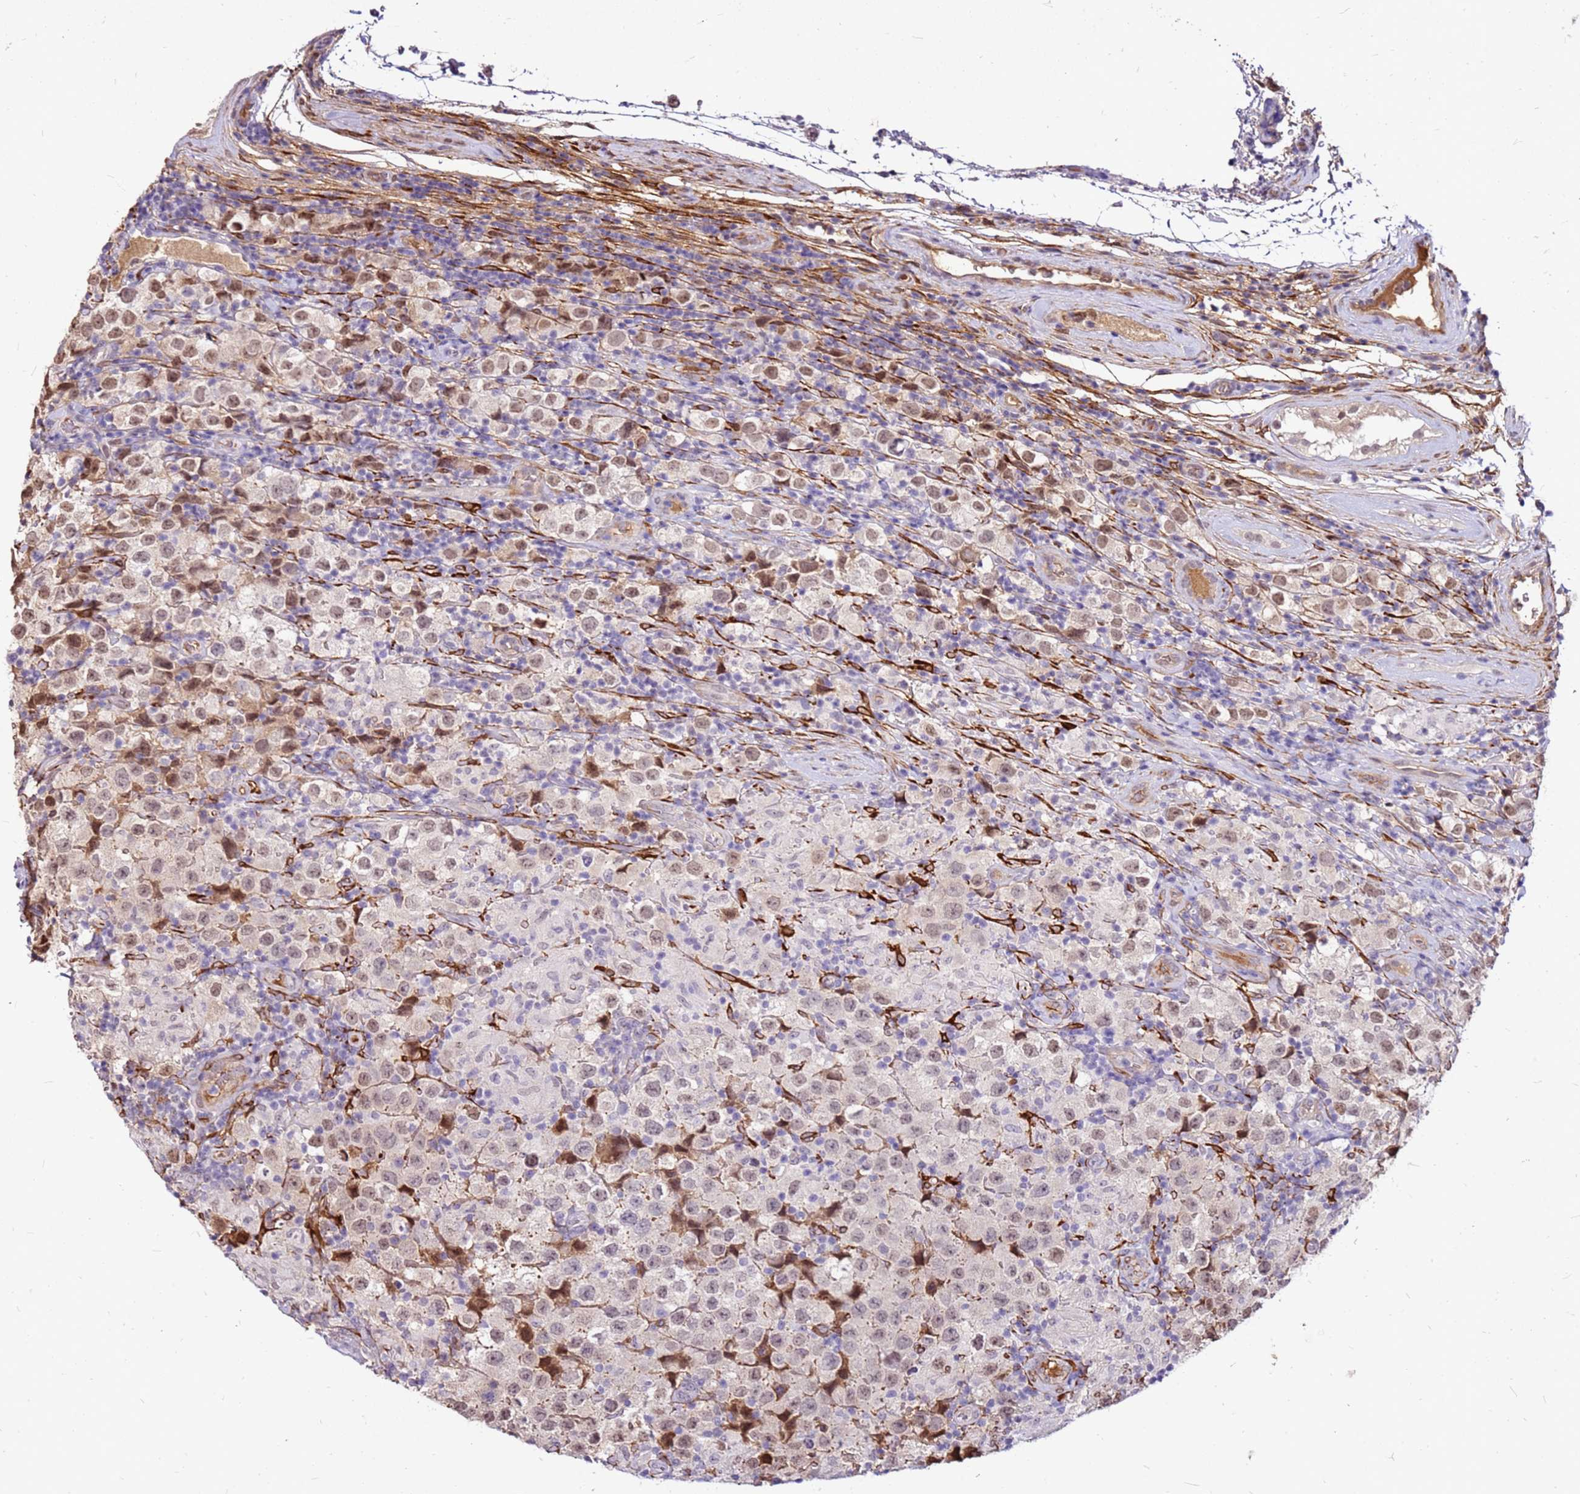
{"staining": {"intensity": "moderate", "quantity": "25%-75%", "location": "nuclear"}, "tissue": "testis cancer", "cell_type": "Tumor cells", "image_type": "cancer", "snomed": [{"axis": "morphology", "description": "Seminoma, NOS"}, {"axis": "morphology", "description": "Carcinoma, Embryonal, NOS"}, {"axis": "topography", "description": "Testis"}], "caption": "Protein expression analysis of testis seminoma exhibits moderate nuclear expression in approximately 25%-75% of tumor cells.", "gene": "ALDH1A3", "patient": {"sex": "male", "age": 41}}